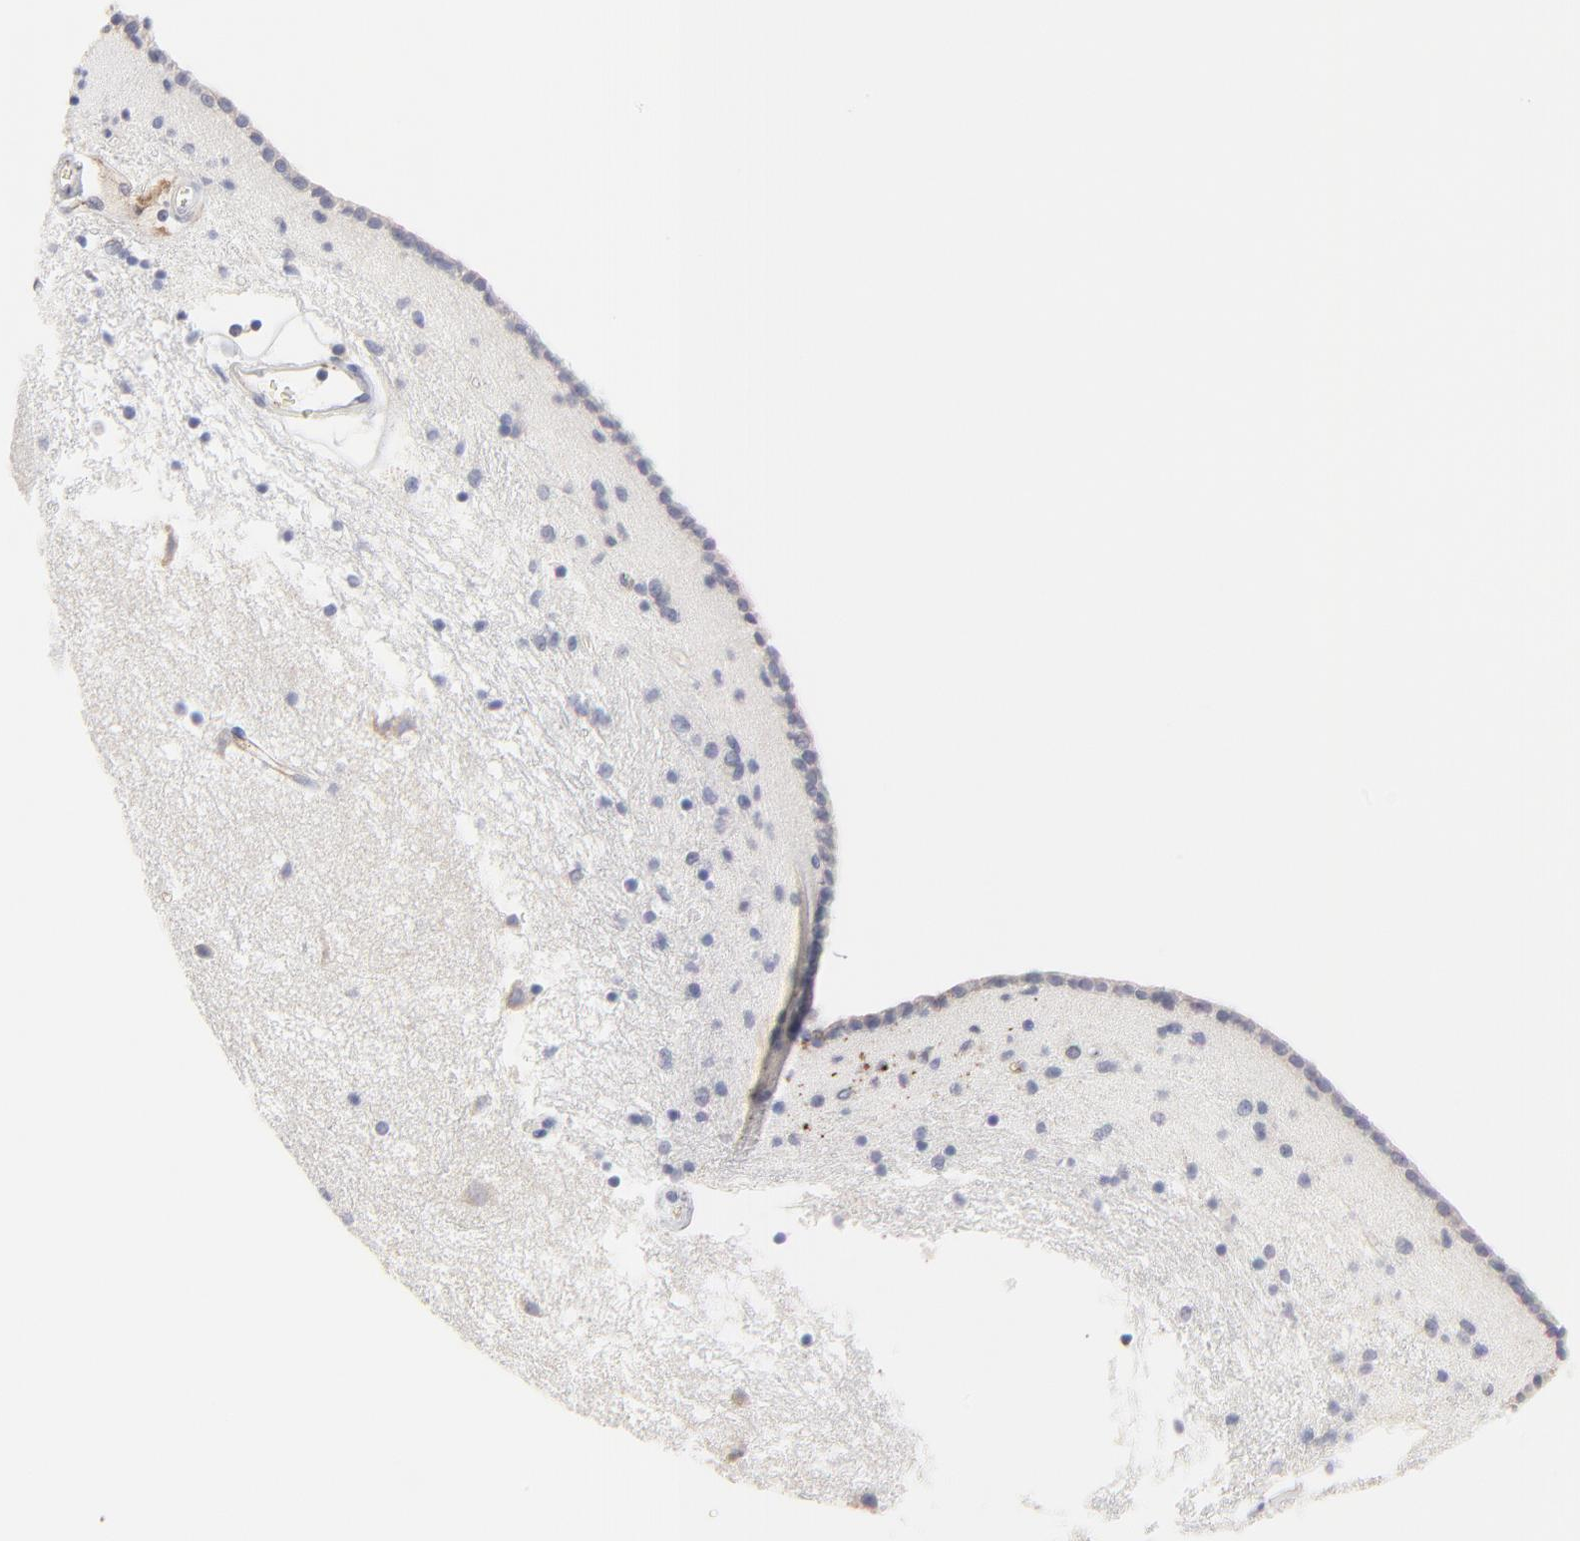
{"staining": {"intensity": "negative", "quantity": "none", "location": "none"}, "tissue": "caudate", "cell_type": "Glial cells", "image_type": "normal", "snomed": [{"axis": "morphology", "description": "Normal tissue, NOS"}, {"axis": "topography", "description": "Lateral ventricle wall"}], "caption": "The image exhibits no significant expression in glial cells of caudate. Nuclei are stained in blue.", "gene": "TRIM22", "patient": {"sex": "male", "age": 45}}